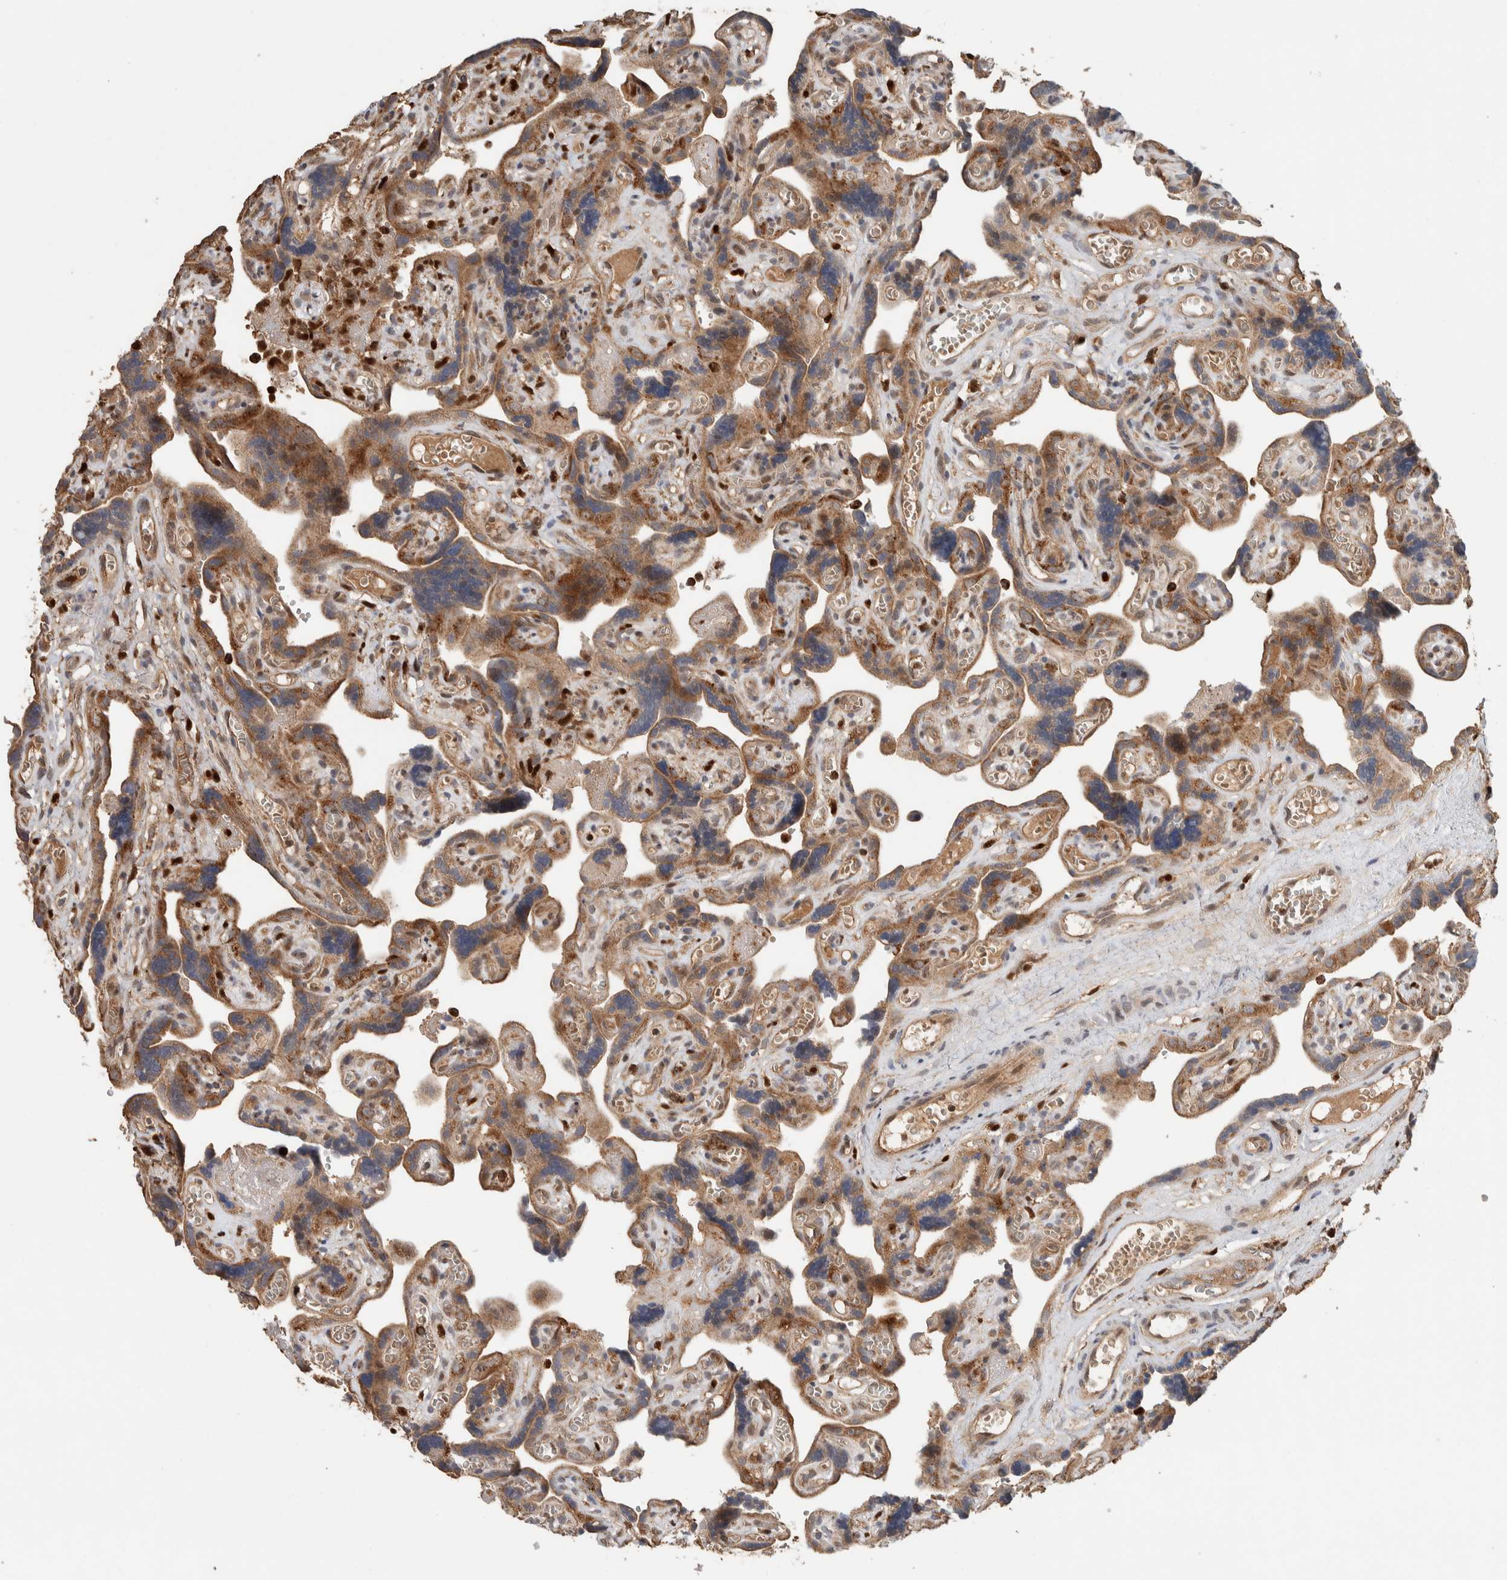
{"staining": {"intensity": "moderate", "quantity": ">75%", "location": "cytoplasmic/membranous"}, "tissue": "placenta", "cell_type": "Decidual cells", "image_type": "normal", "snomed": [{"axis": "morphology", "description": "Normal tissue, NOS"}, {"axis": "topography", "description": "Placenta"}], "caption": "Immunohistochemical staining of unremarkable human placenta displays moderate cytoplasmic/membranous protein expression in approximately >75% of decidual cells.", "gene": "VPS53", "patient": {"sex": "female", "age": 30}}